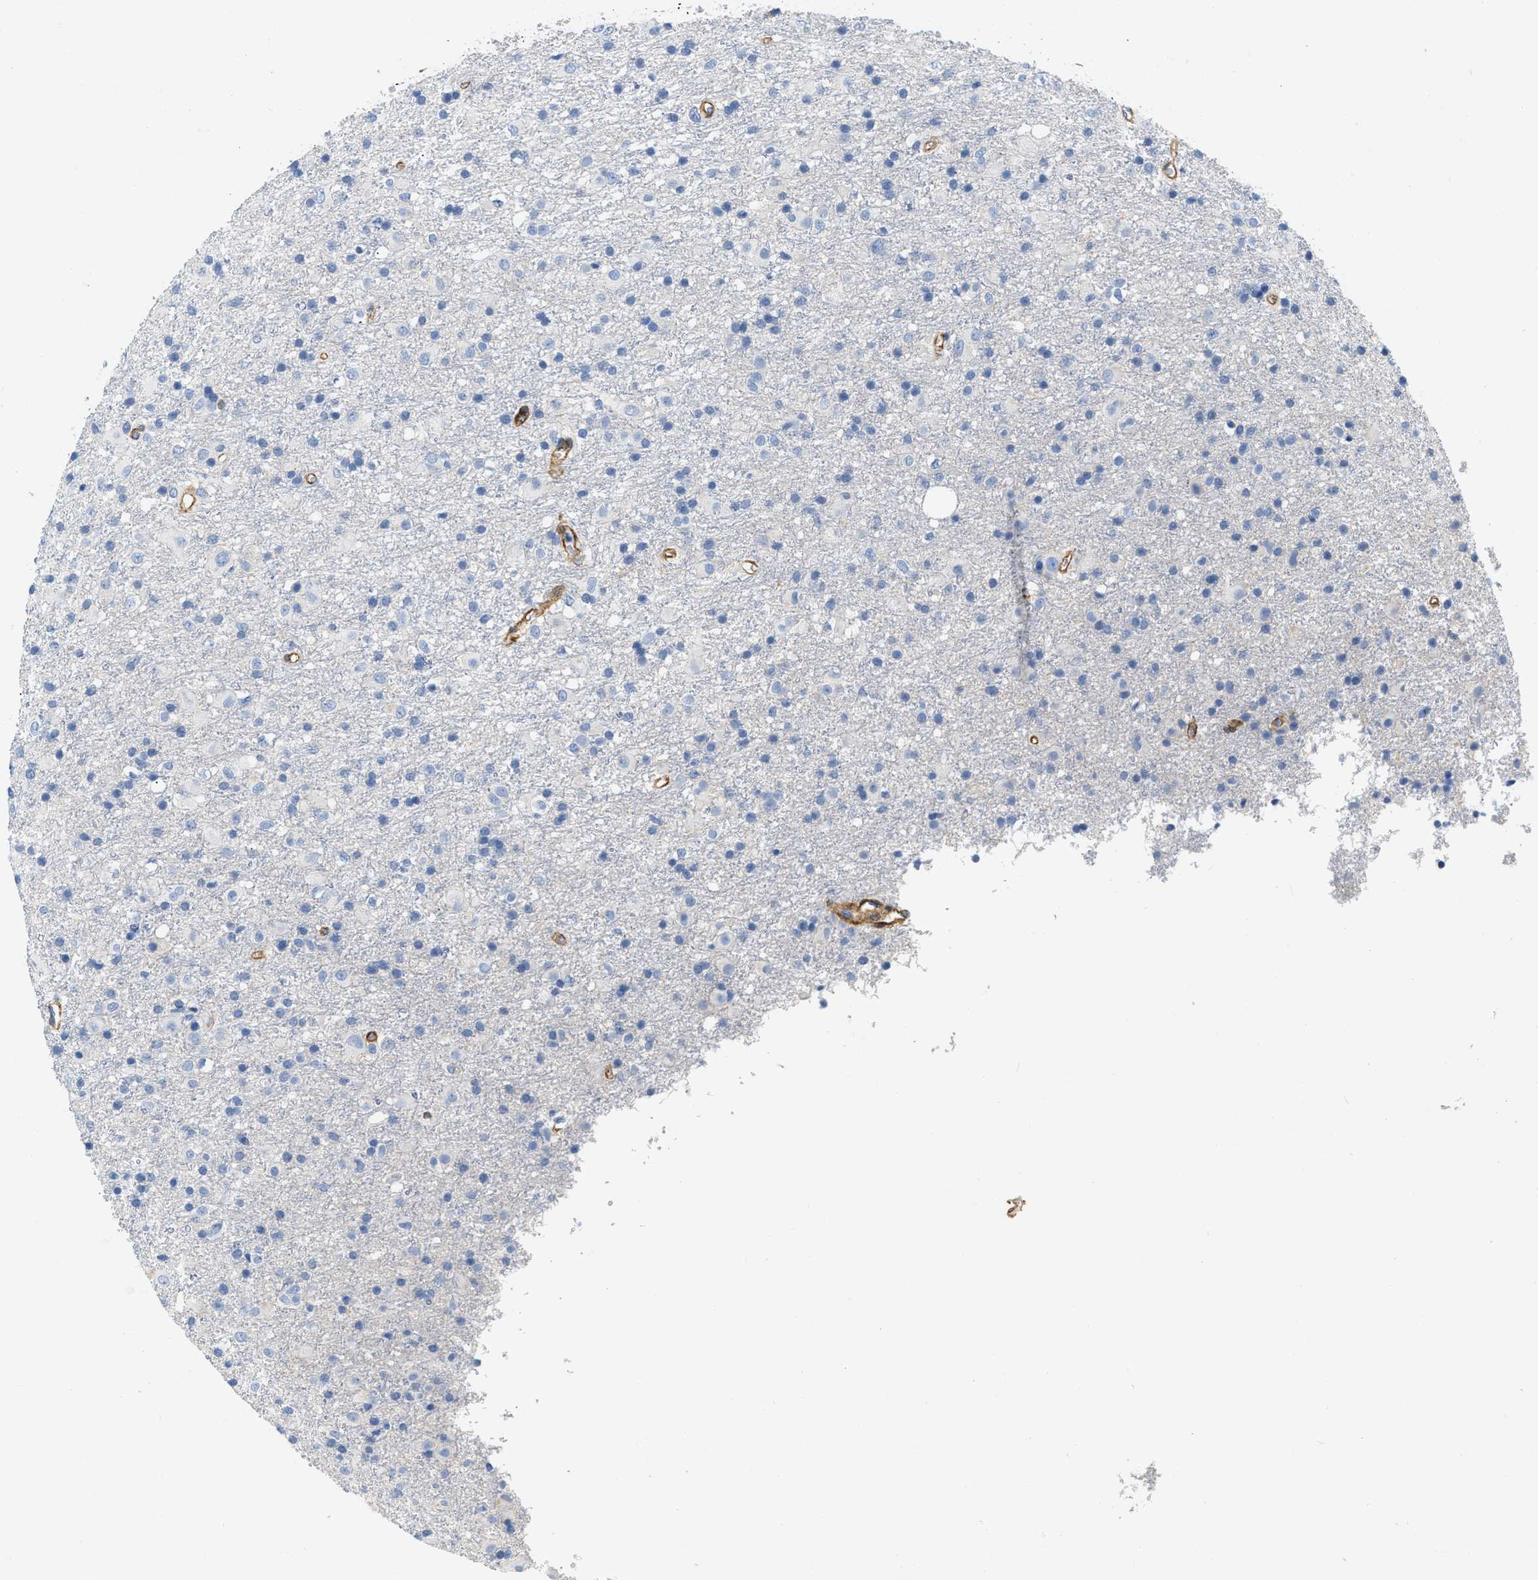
{"staining": {"intensity": "negative", "quantity": "none", "location": "none"}, "tissue": "glioma", "cell_type": "Tumor cells", "image_type": "cancer", "snomed": [{"axis": "morphology", "description": "Glioma, malignant, Low grade"}, {"axis": "topography", "description": "Brain"}], "caption": "Tumor cells are negative for protein expression in human glioma.", "gene": "PDGFRB", "patient": {"sex": "male", "age": 65}}